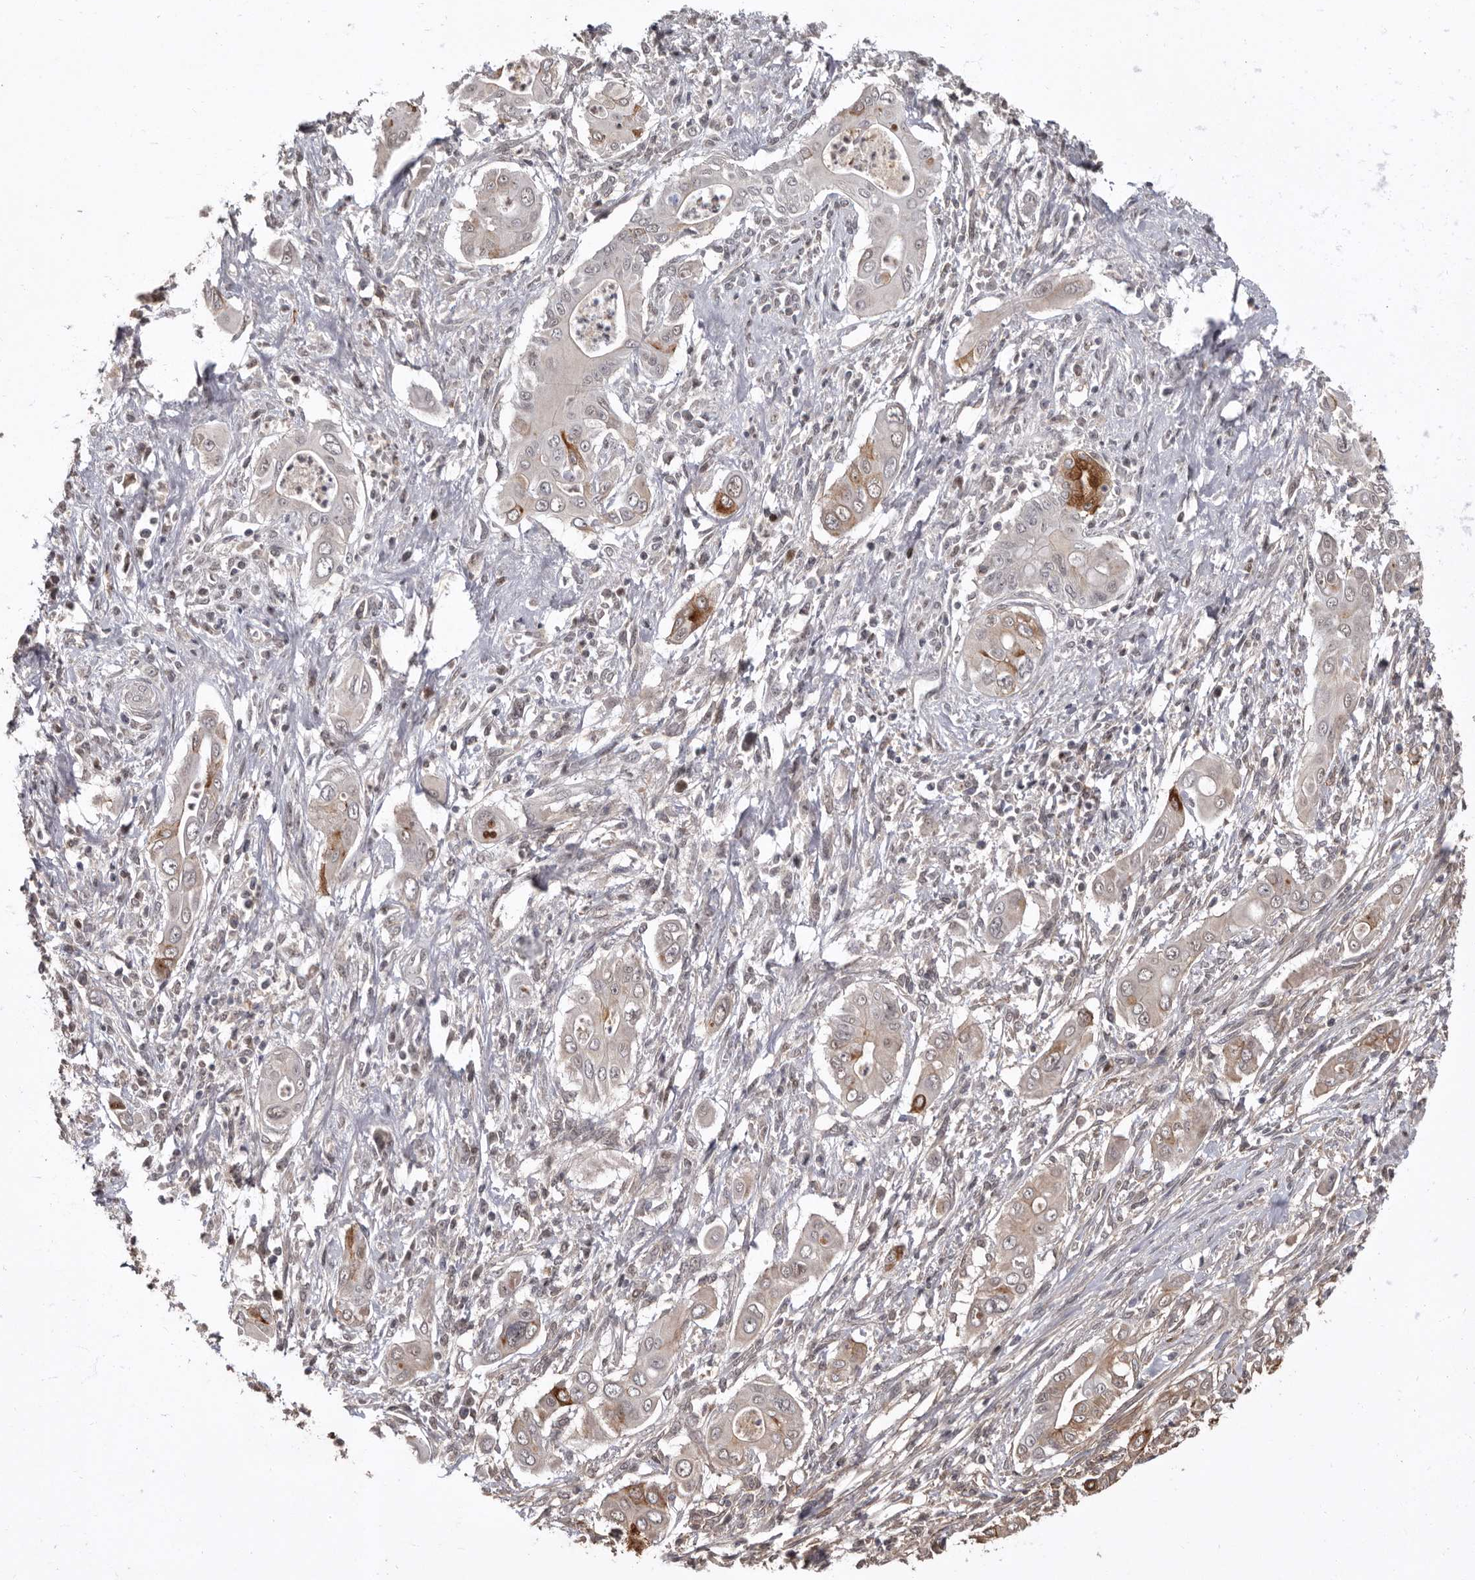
{"staining": {"intensity": "moderate", "quantity": "<25%", "location": "cytoplasmic/membranous"}, "tissue": "pancreatic cancer", "cell_type": "Tumor cells", "image_type": "cancer", "snomed": [{"axis": "morphology", "description": "Adenocarcinoma, NOS"}, {"axis": "topography", "description": "Pancreas"}], "caption": "Pancreatic cancer stained for a protein (brown) demonstrates moderate cytoplasmic/membranous positive positivity in about <25% of tumor cells.", "gene": "LRGUK", "patient": {"sex": "male", "age": 58}}